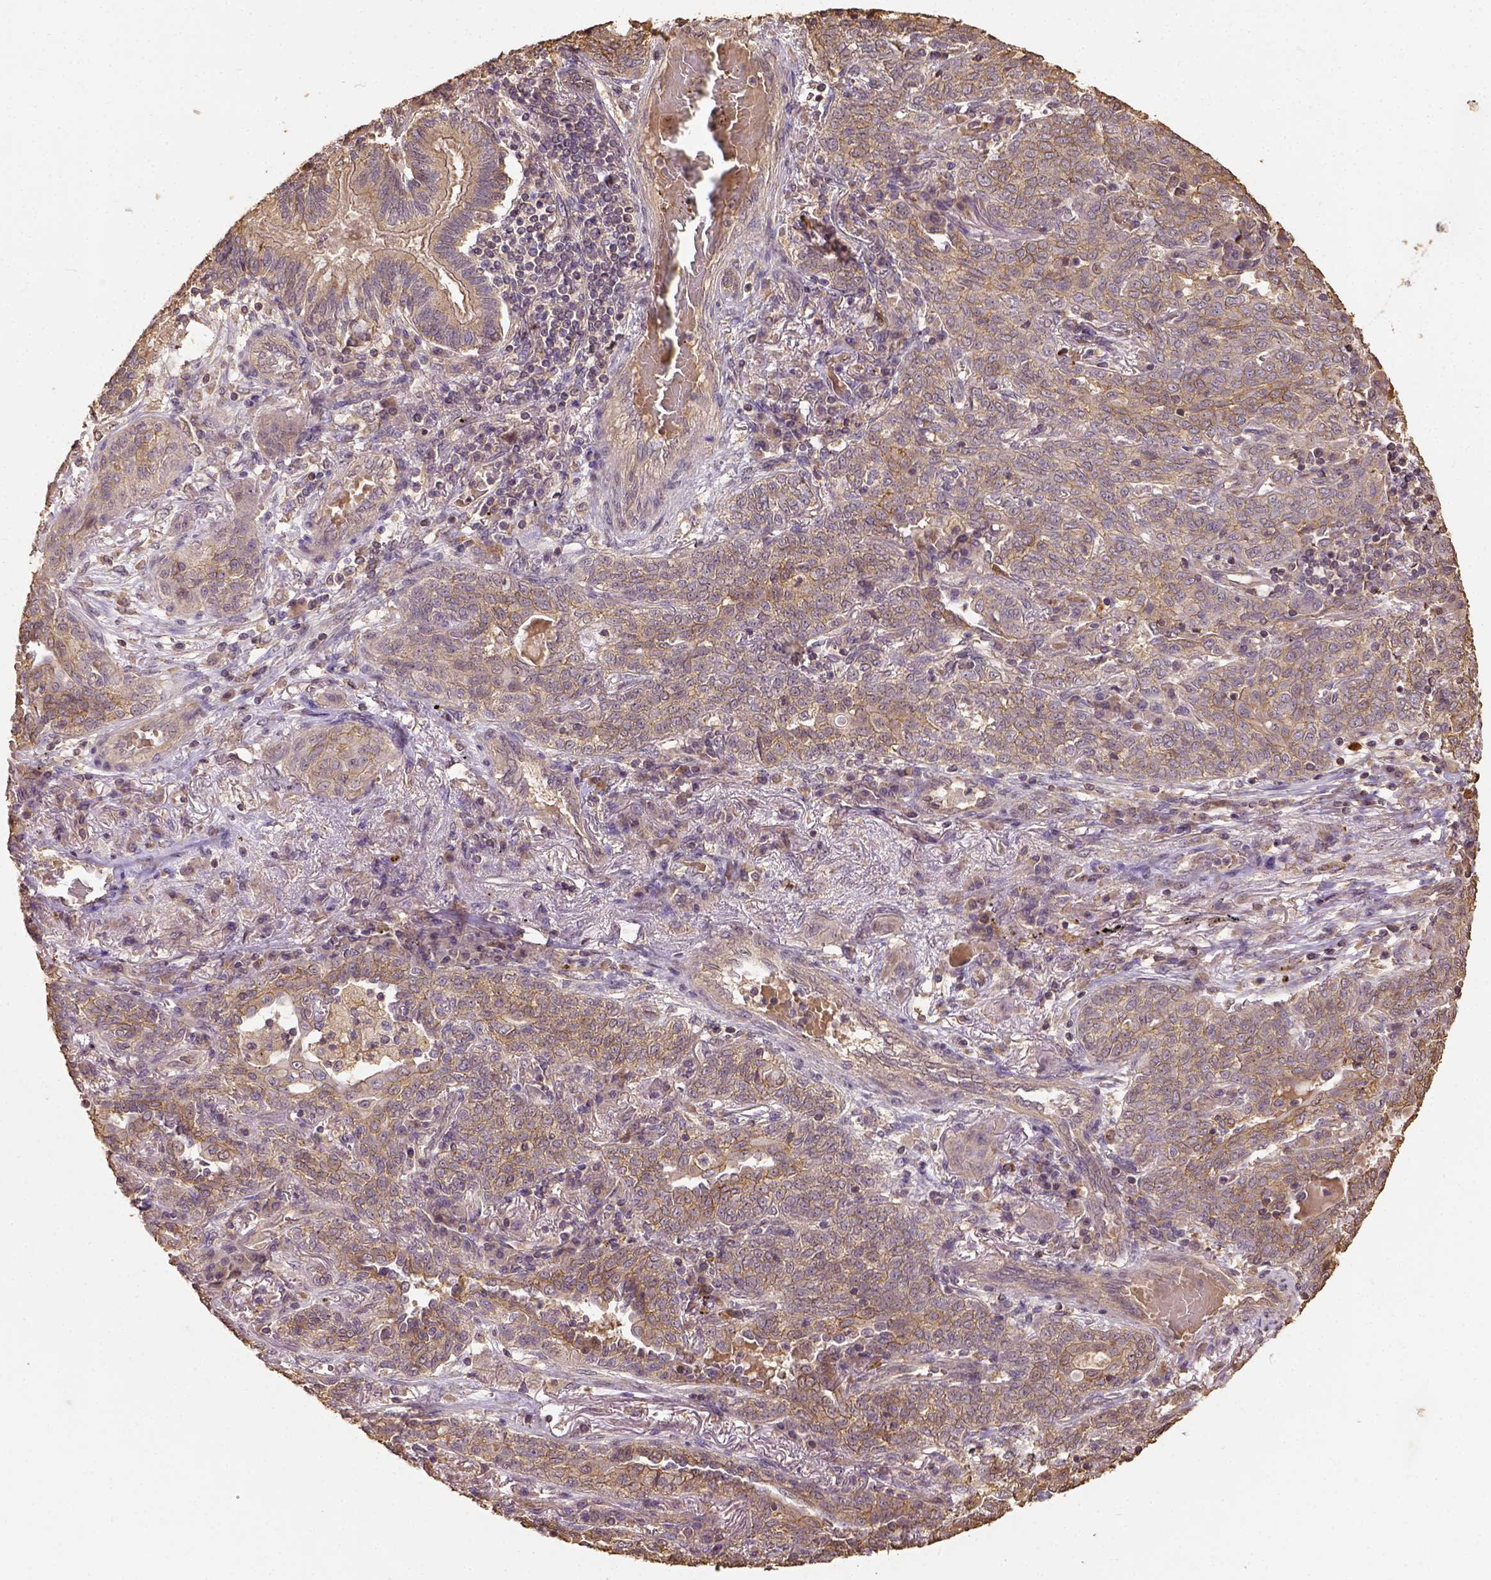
{"staining": {"intensity": "moderate", "quantity": "25%-75%", "location": "cytoplasmic/membranous"}, "tissue": "lung cancer", "cell_type": "Tumor cells", "image_type": "cancer", "snomed": [{"axis": "morphology", "description": "Squamous cell carcinoma, NOS"}, {"axis": "topography", "description": "Lung"}], "caption": "The immunohistochemical stain labels moderate cytoplasmic/membranous staining in tumor cells of lung cancer tissue.", "gene": "ATP1B3", "patient": {"sex": "female", "age": 70}}